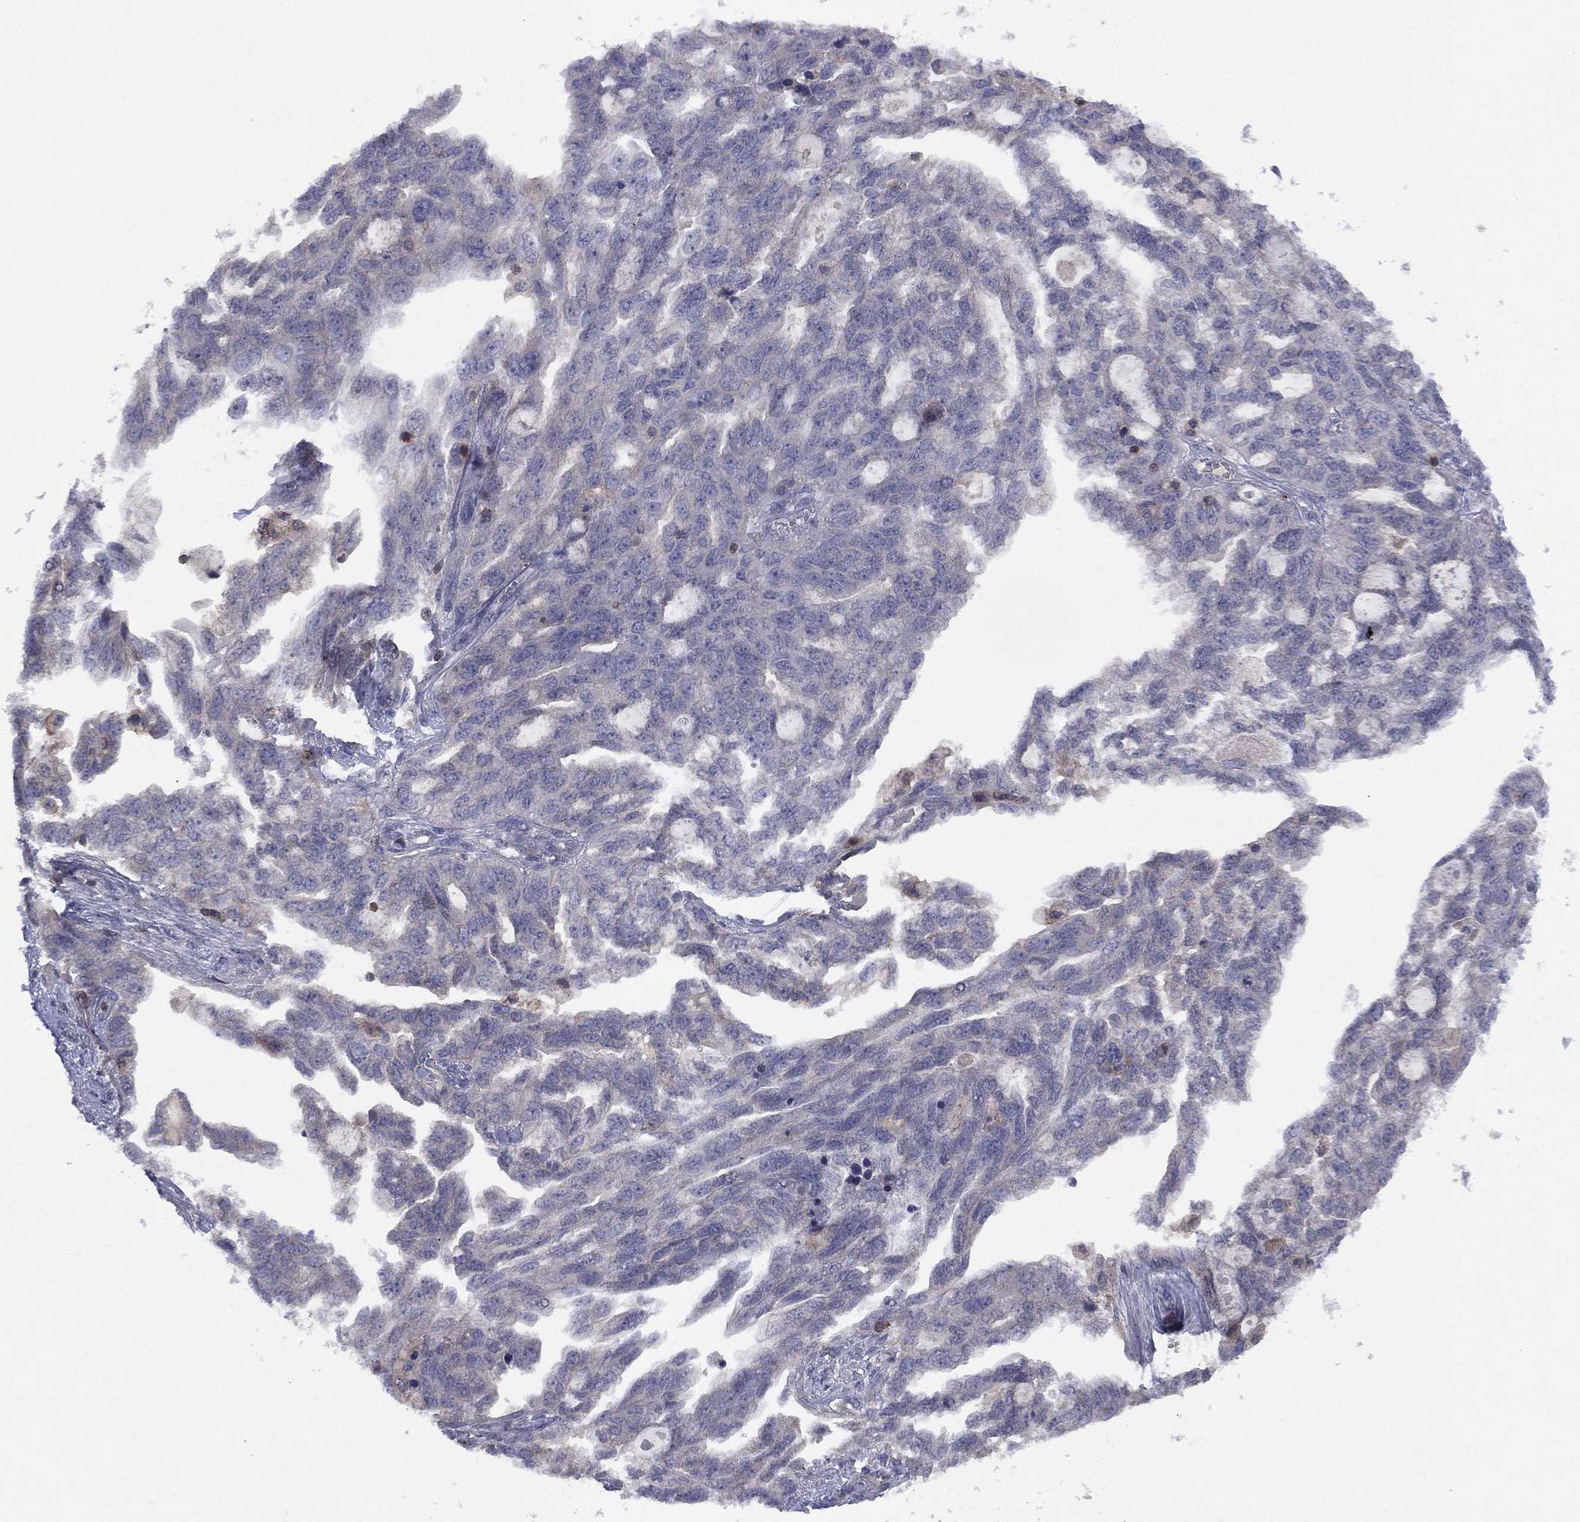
{"staining": {"intensity": "negative", "quantity": "none", "location": "none"}, "tissue": "ovarian cancer", "cell_type": "Tumor cells", "image_type": "cancer", "snomed": [{"axis": "morphology", "description": "Cystadenocarcinoma, serous, NOS"}, {"axis": "topography", "description": "Ovary"}], "caption": "Immunohistochemistry of ovarian serous cystadenocarcinoma exhibits no staining in tumor cells.", "gene": "DOCK8", "patient": {"sex": "female", "age": 51}}